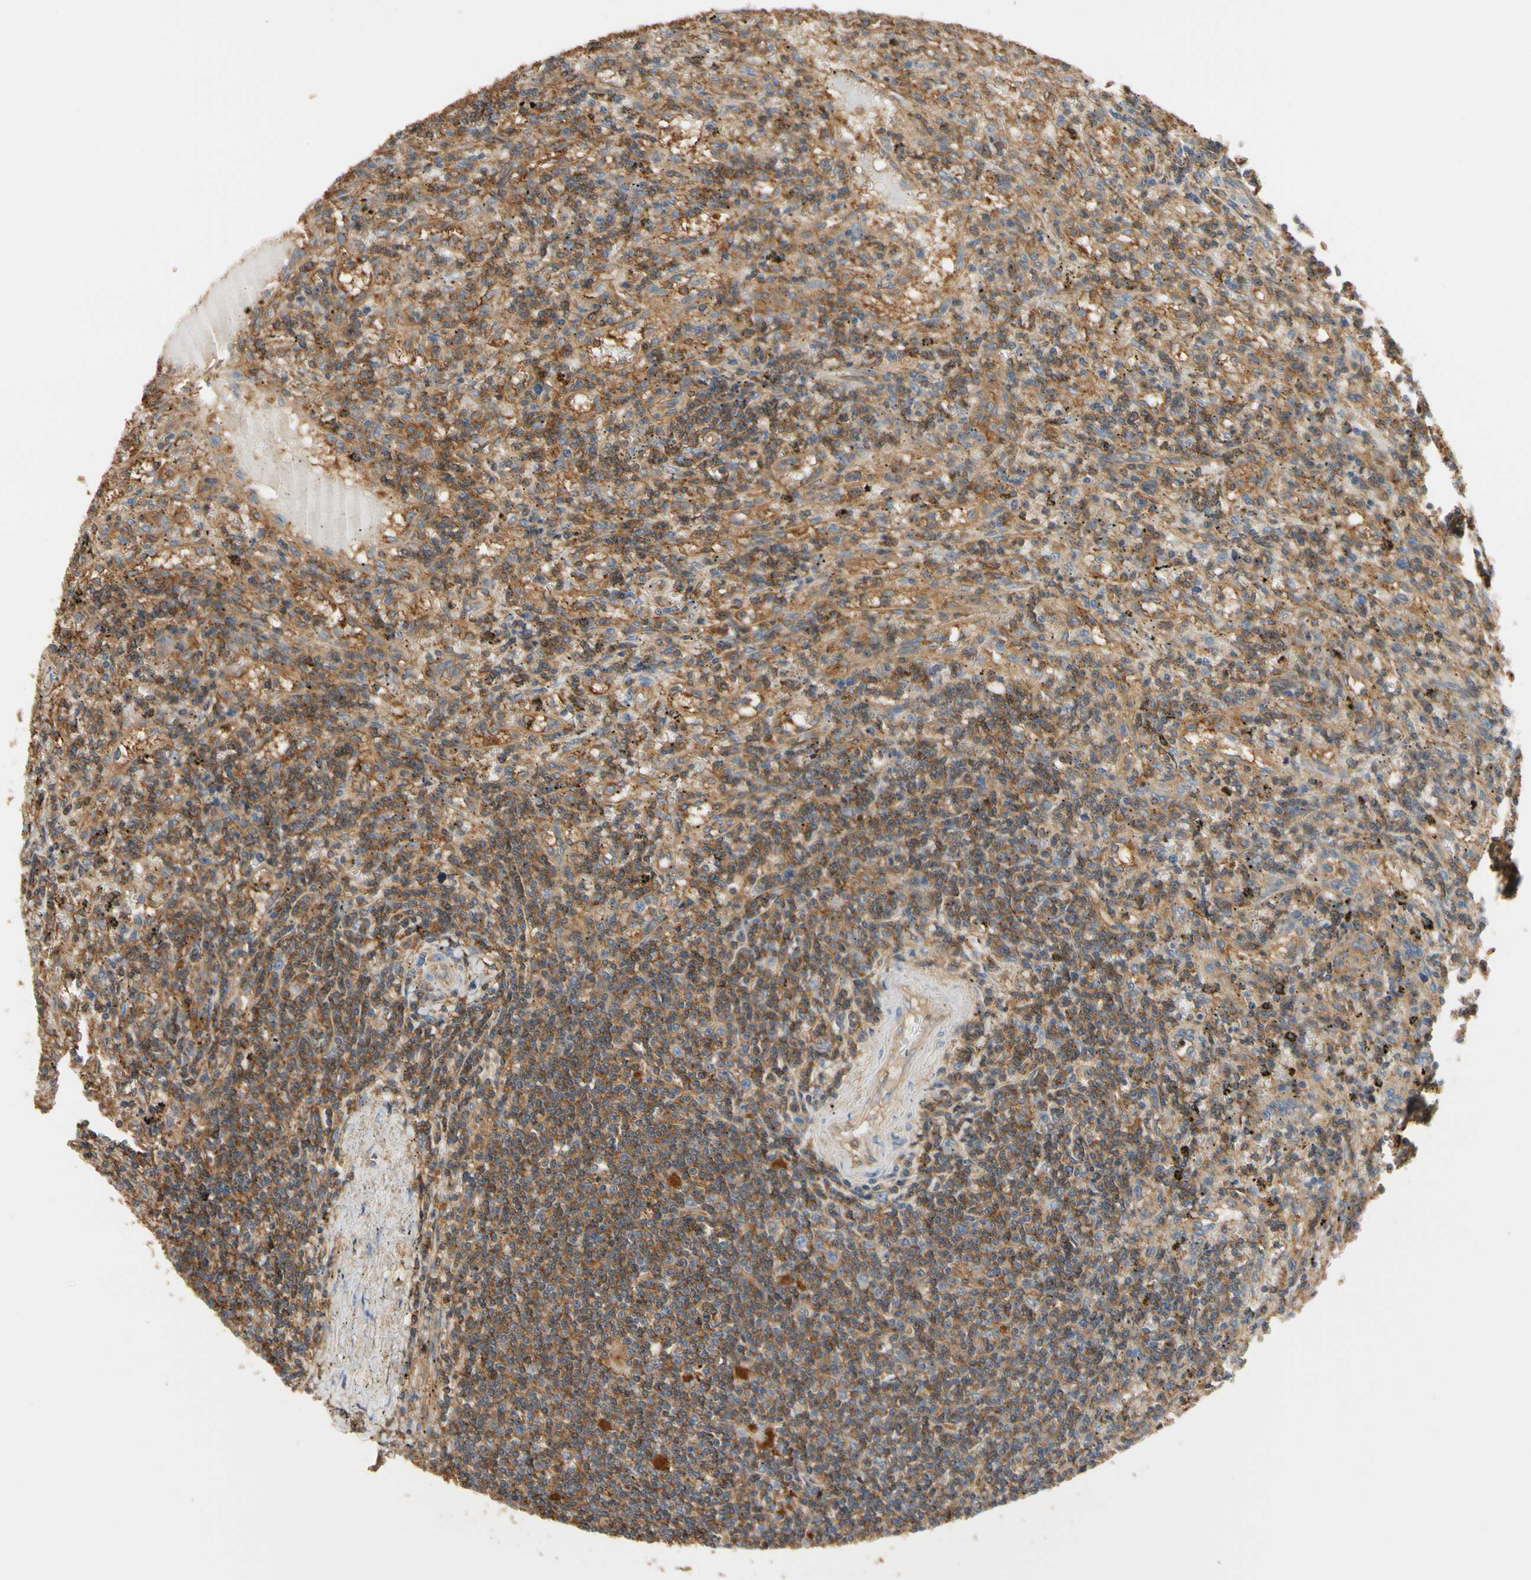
{"staining": {"intensity": "moderate", "quantity": "<25%", "location": "cytoplasmic/membranous"}, "tissue": "lymphoma", "cell_type": "Tumor cells", "image_type": "cancer", "snomed": [{"axis": "morphology", "description": "Malignant lymphoma, non-Hodgkin's type, Low grade"}, {"axis": "topography", "description": "Spleen"}], "caption": "The histopathology image shows immunohistochemical staining of malignant lymphoma, non-Hodgkin's type (low-grade). There is moderate cytoplasmic/membranous staining is appreciated in about <25% of tumor cells. (DAB (3,3'-diaminobenzidine) IHC, brown staining for protein, blue staining for nuclei).", "gene": "IL1RL1", "patient": {"sex": "male", "age": 76}}